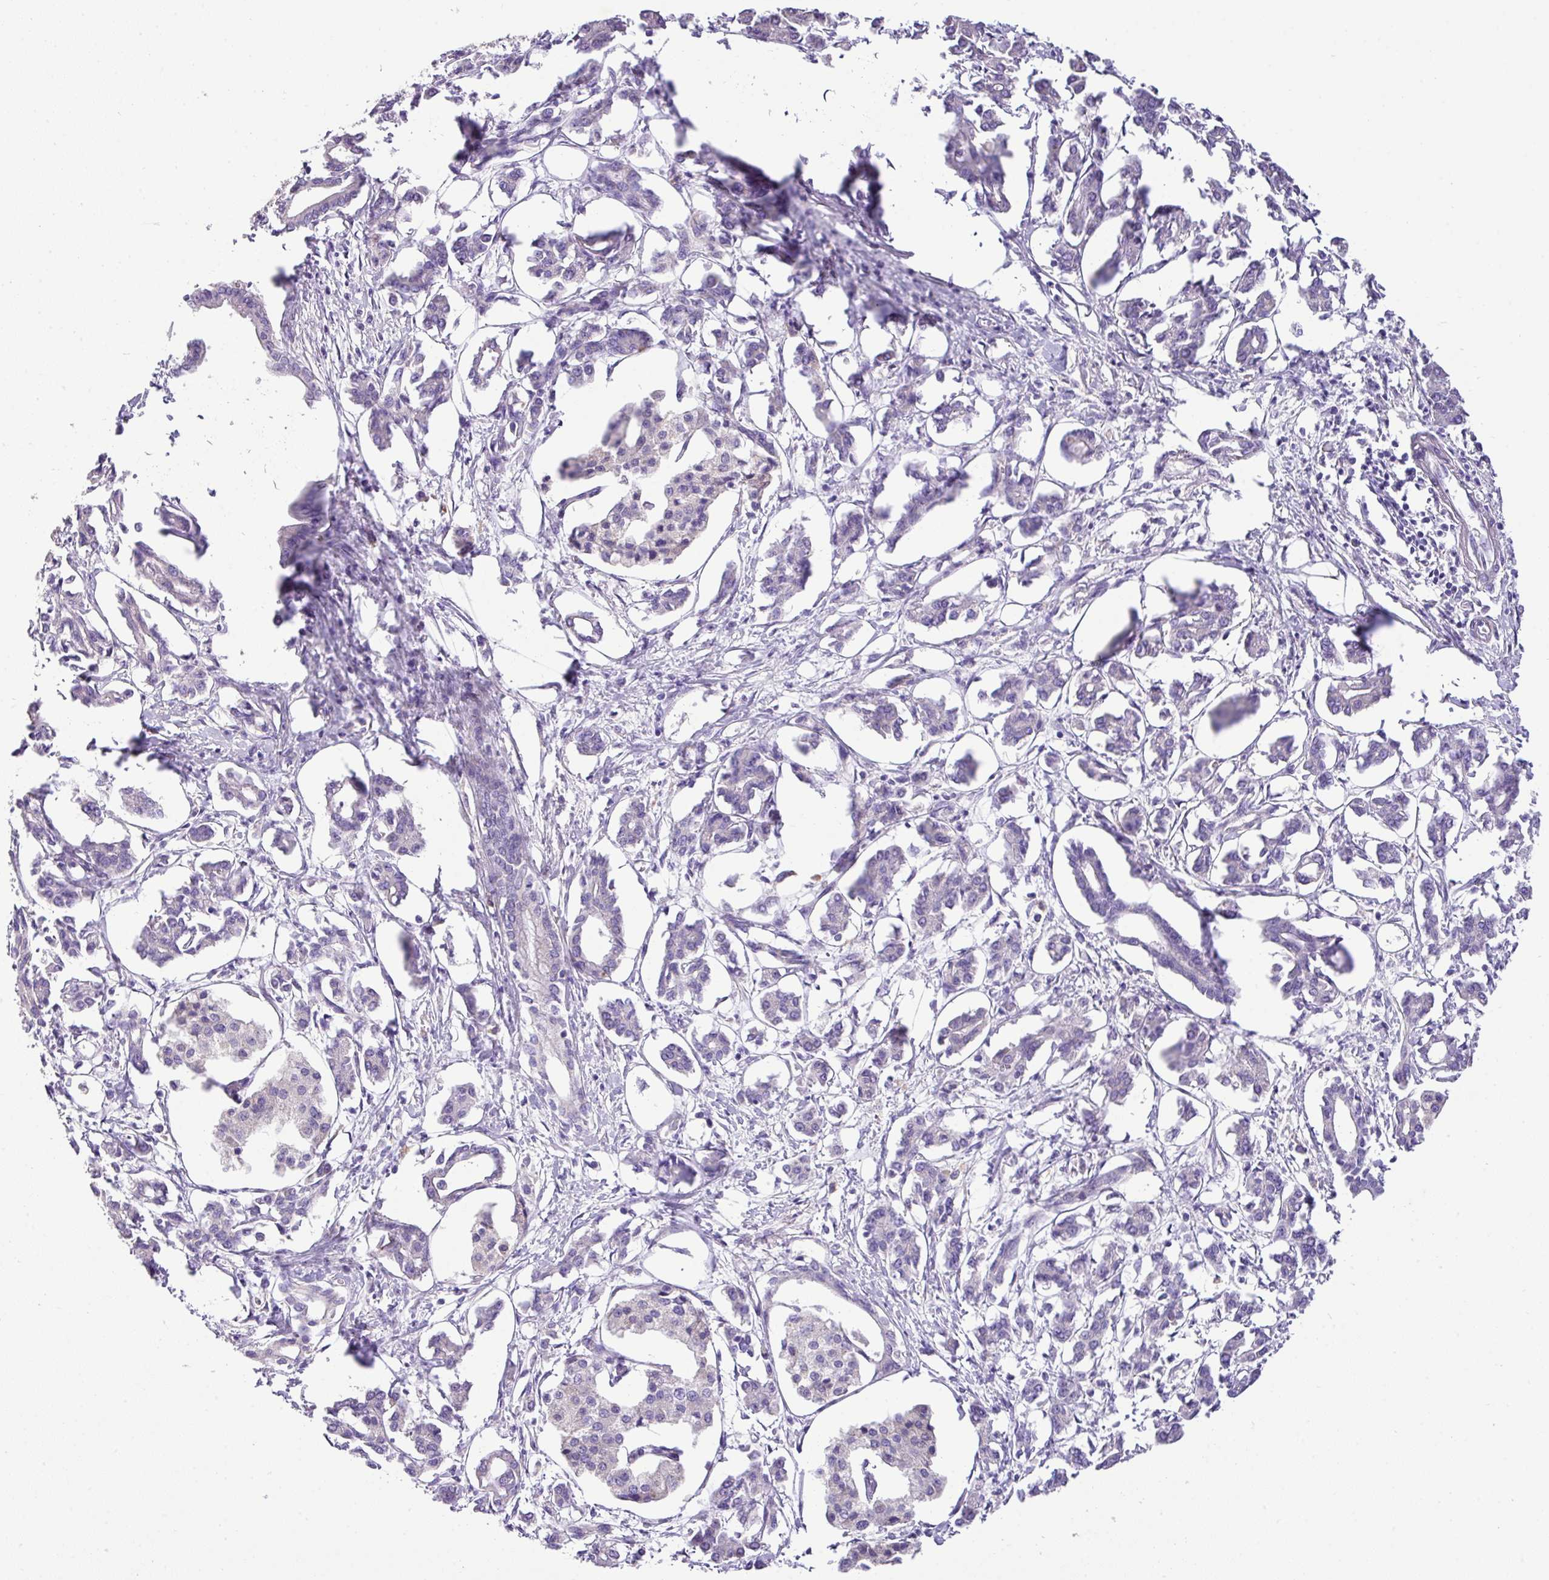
{"staining": {"intensity": "negative", "quantity": "none", "location": "none"}, "tissue": "pancreatic cancer", "cell_type": "Tumor cells", "image_type": "cancer", "snomed": [{"axis": "morphology", "description": "Adenocarcinoma, NOS"}, {"axis": "topography", "description": "Pancreas"}], "caption": "This is an IHC photomicrograph of human pancreatic adenocarcinoma. There is no staining in tumor cells.", "gene": "ANXA2R", "patient": {"sex": "male", "age": 61}}